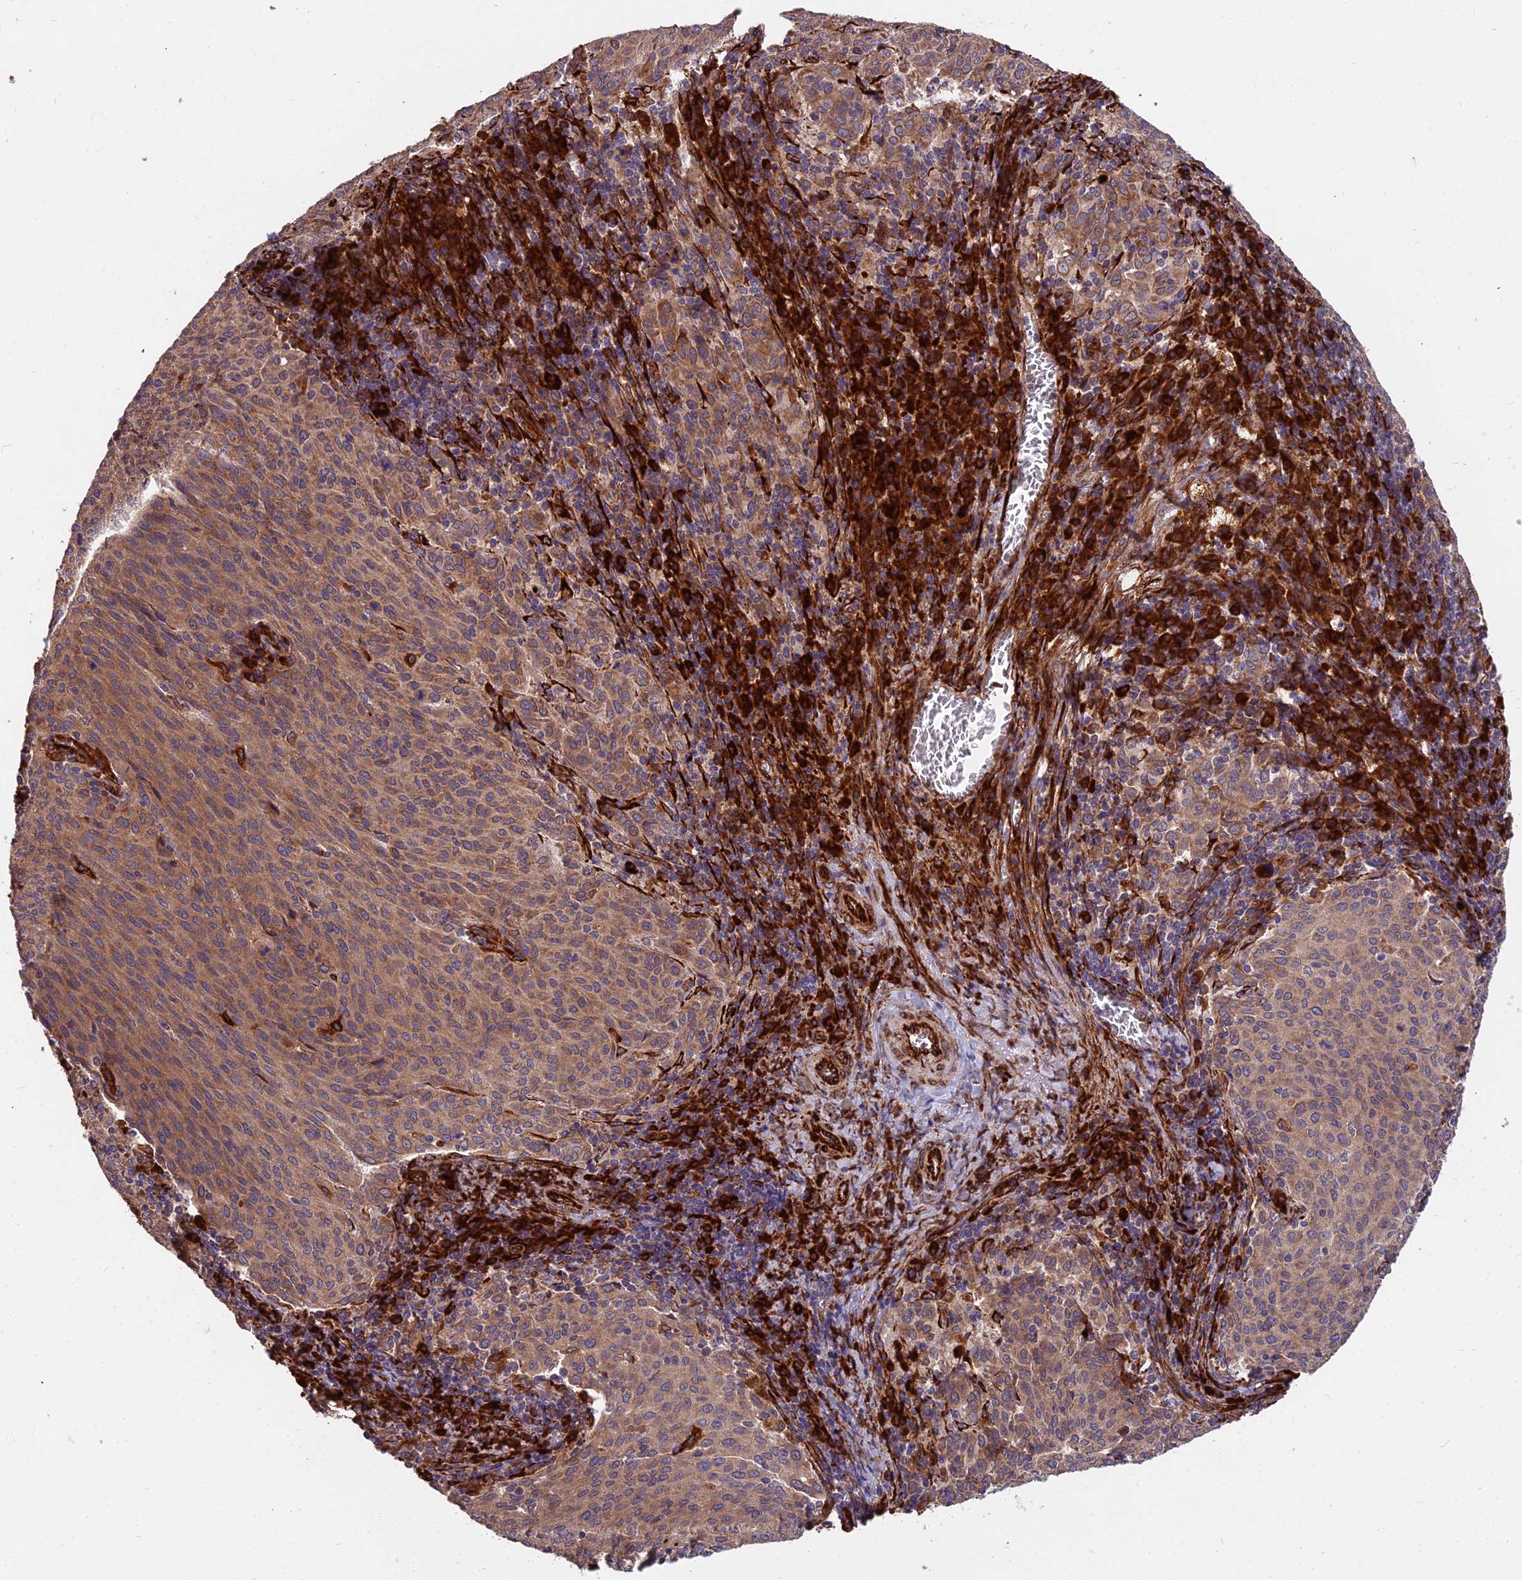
{"staining": {"intensity": "moderate", "quantity": ">75%", "location": "cytoplasmic/membranous"}, "tissue": "cervical cancer", "cell_type": "Tumor cells", "image_type": "cancer", "snomed": [{"axis": "morphology", "description": "Squamous cell carcinoma, NOS"}, {"axis": "topography", "description": "Cervix"}], "caption": "A brown stain labels moderate cytoplasmic/membranous staining of a protein in cervical cancer (squamous cell carcinoma) tumor cells.", "gene": "NDUFAF7", "patient": {"sex": "female", "age": 46}}